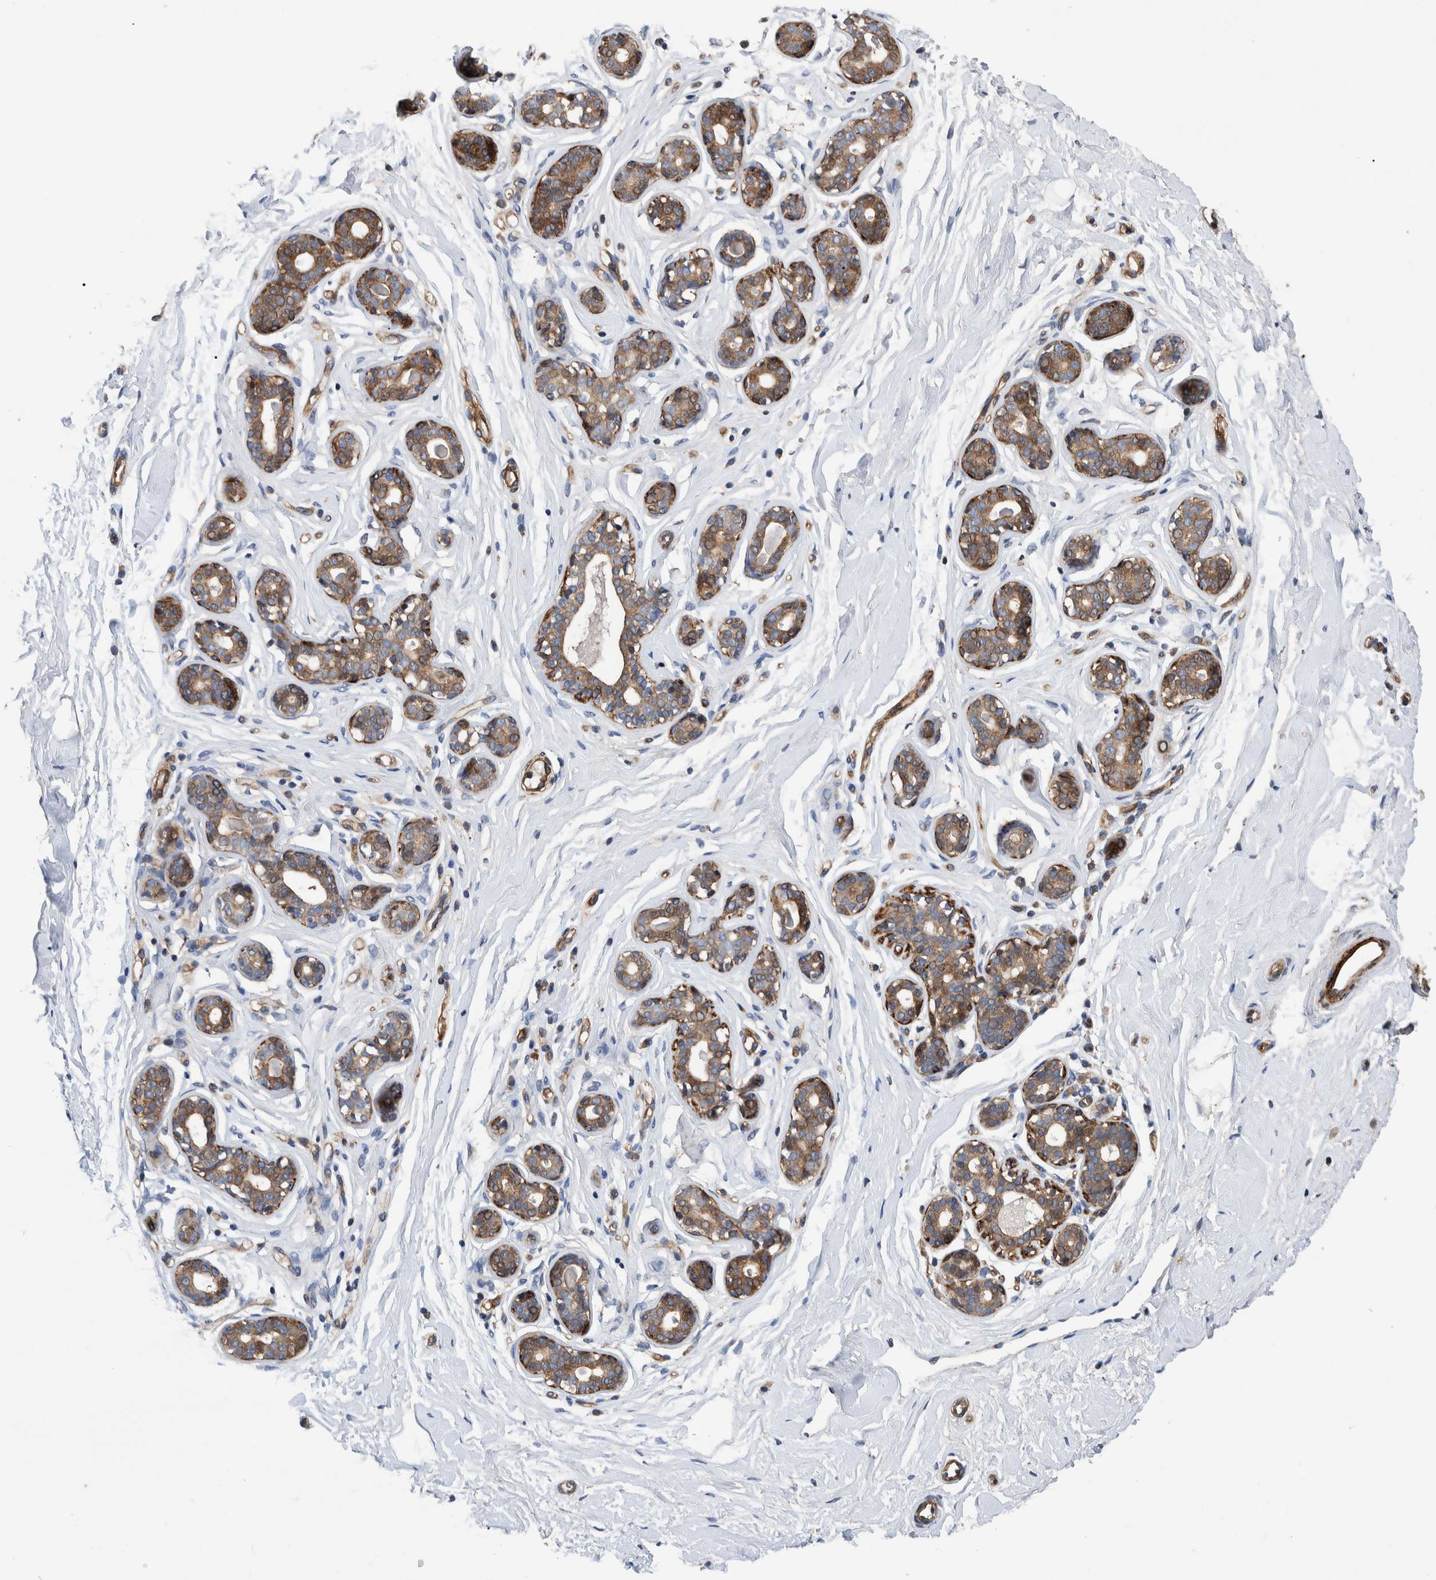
{"staining": {"intensity": "negative", "quantity": "none", "location": "none"}, "tissue": "breast", "cell_type": "Adipocytes", "image_type": "normal", "snomed": [{"axis": "morphology", "description": "Normal tissue, NOS"}, {"axis": "topography", "description": "Breast"}], "caption": "High magnification brightfield microscopy of unremarkable breast stained with DAB (brown) and counterstained with hematoxylin (blue): adipocytes show no significant expression.", "gene": "GRPEL2", "patient": {"sex": "female", "age": 23}}